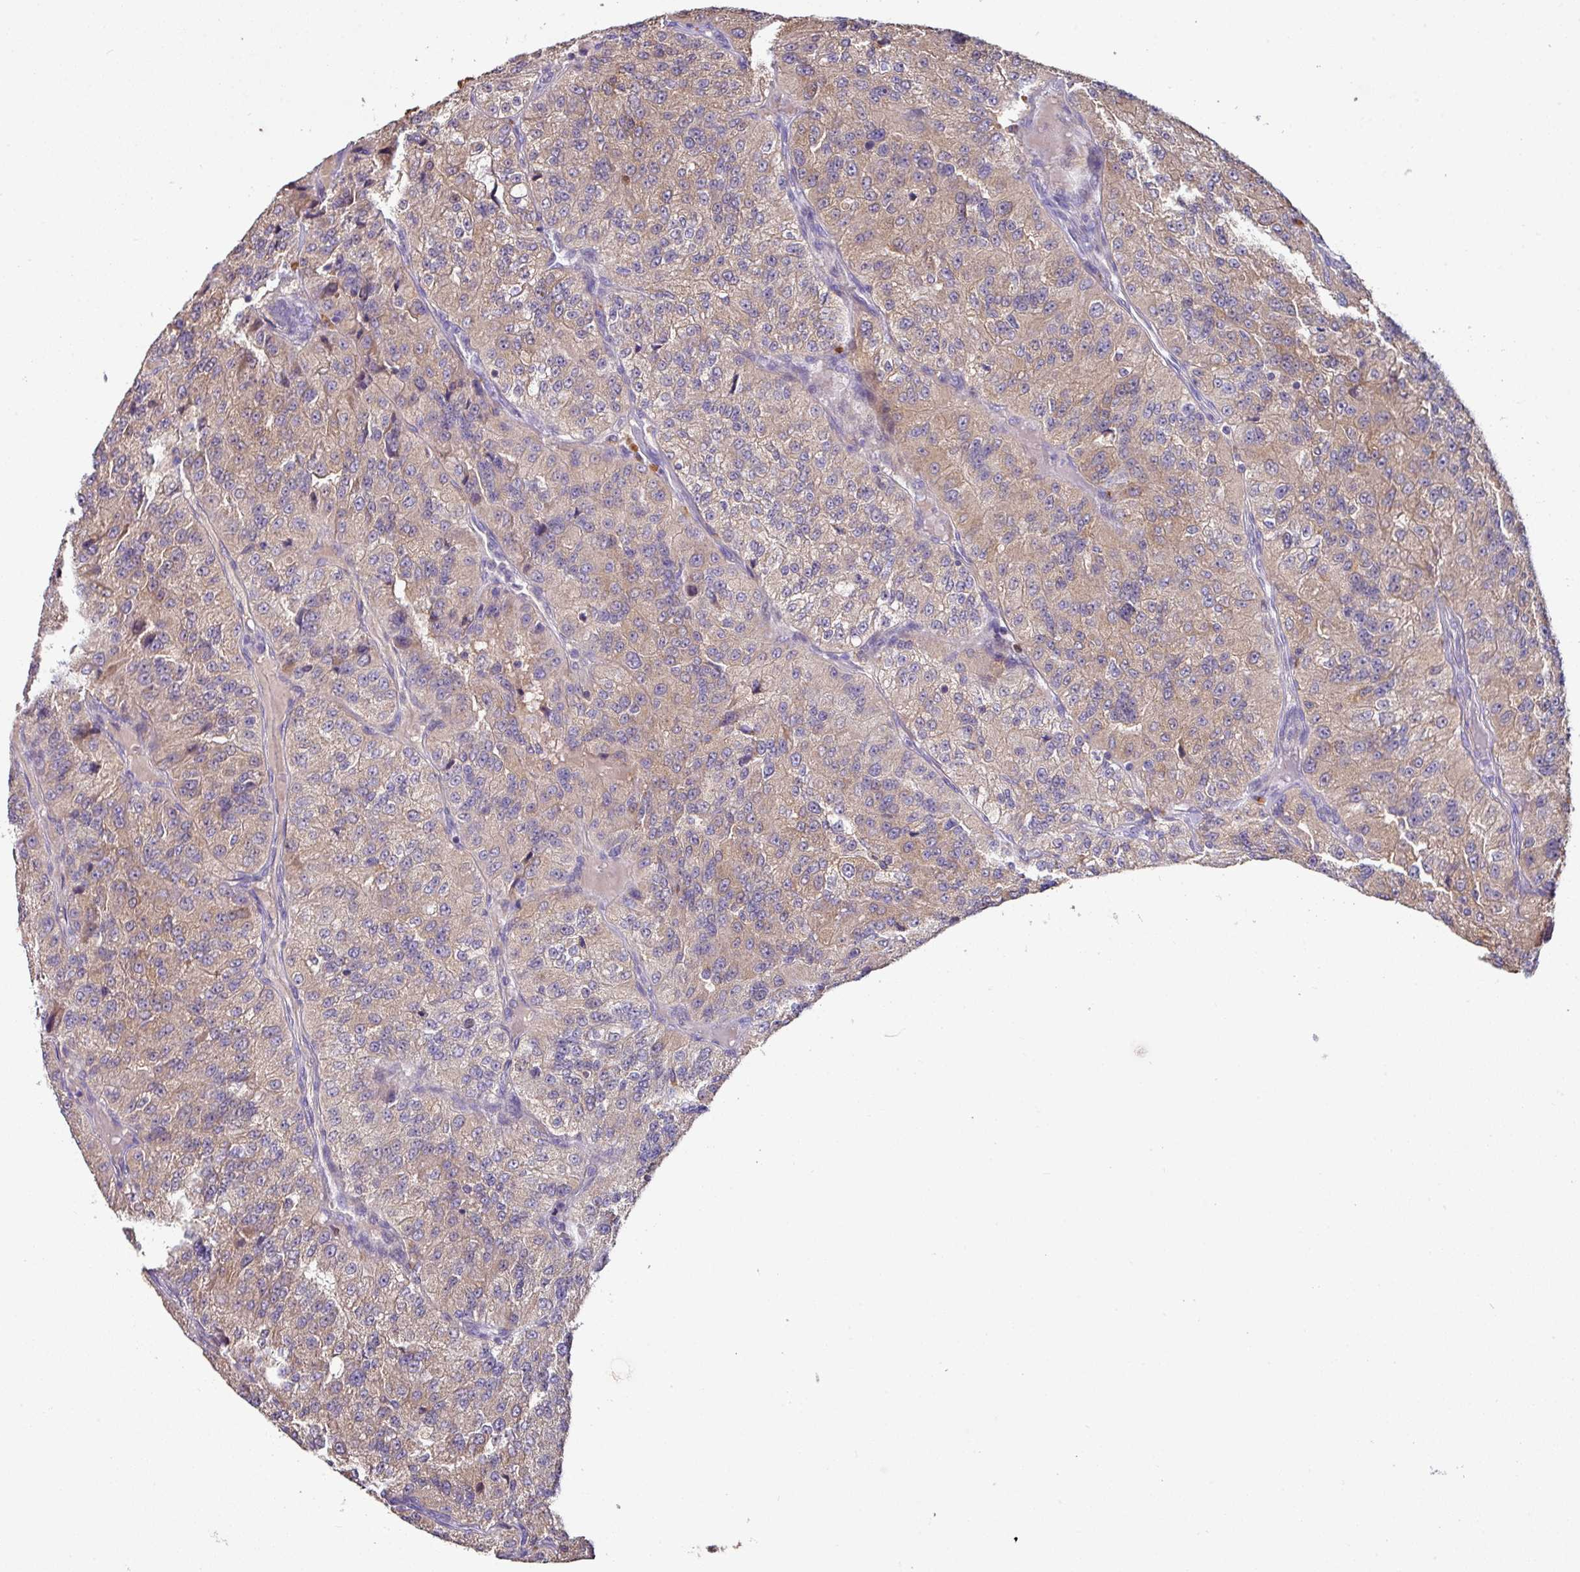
{"staining": {"intensity": "weak", "quantity": ">75%", "location": "cytoplasmic/membranous"}, "tissue": "renal cancer", "cell_type": "Tumor cells", "image_type": "cancer", "snomed": [{"axis": "morphology", "description": "Adenocarcinoma, NOS"}, {"axis": "topography", "description": "Kidney"}], "caption": "Protein expression analysis of renal cancer shows weak cytoplasmic/membranous staining in about >75% of tumor cells. (DAB = brown stain, brightfield microscopy at high magnification).", "gene": "AEBP2", "patient": {"sex": "female", "age": 63}}